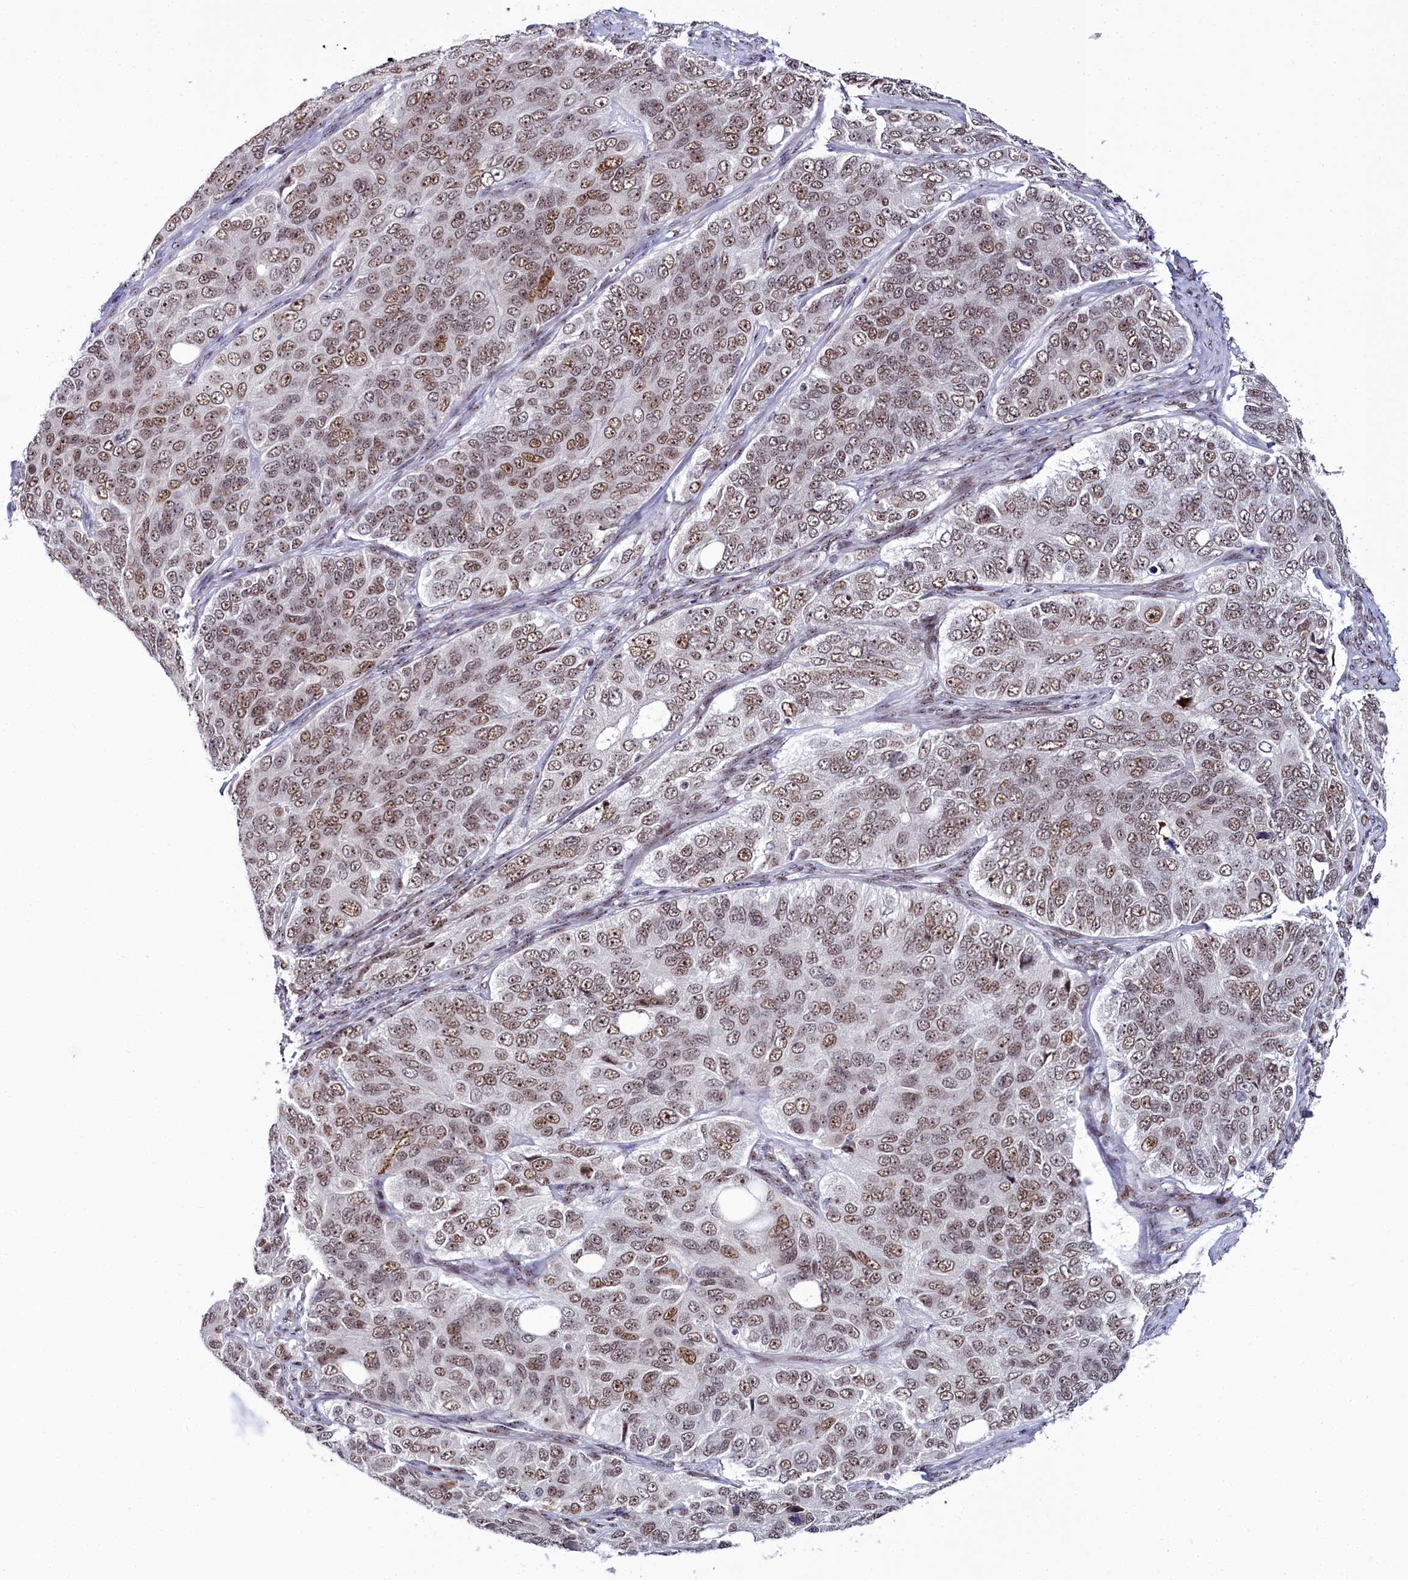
{"staining": {"intensity": "moderate", "quantity": ">75%", "location": "nuclear"}, "tissue": "ovarian cancer", "cell_type": "Tumor cells", "image_type": "cancer", "snomed": [{"axis": "morphology", "description": "Carcinoma, endometroid"}, {"axis": "topography", "description": "Ovary"}], "caption": "A micrograph showing moderate nuclear expression in approximately >75% of tumor cells in ovarian endometroid carcinoma, as visualized by brown immunohistochemical staining.", "gene": "TCOF1", "patient": {"sex": "female", "age": 51}}